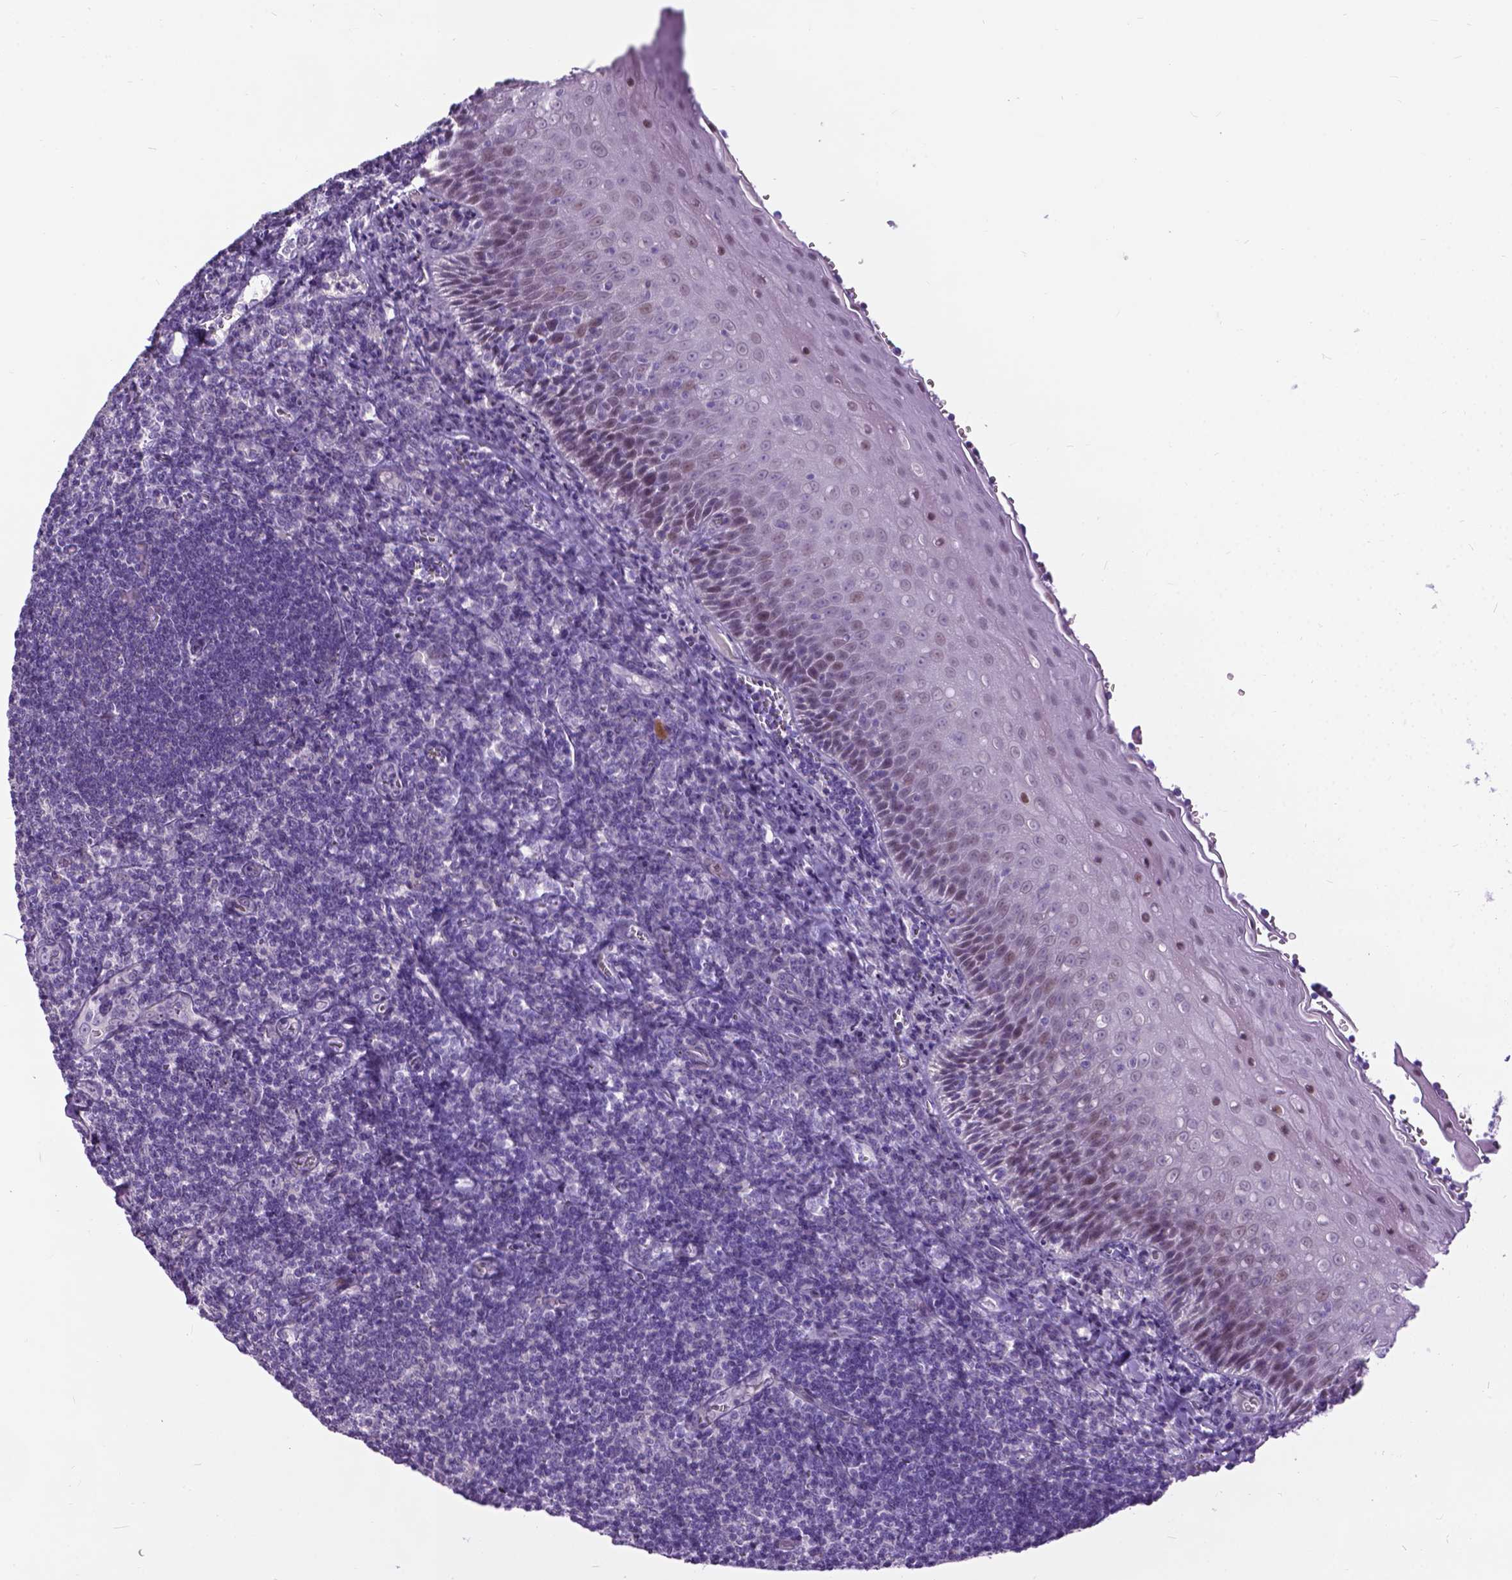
{"staining": {"intensity": "negative", "quantity": "none", "location": "none"}, "tissue": "tonsil", "cell_type": "Germinal center cells", "image_type": "normal", "snomed": [{"axis": "morphology", "description": "Normal tissue, NOS"}, {"axis": "morphology", "description": "Inflammation, NOS"}, {"axis": "topography", "description": "Tonsil"}], "caption": "DAB (3,3'-diaminobenzidine) immunohistochemical staining of benign tonsil demonstrates no significant expression in germinal center cells.", "gene": "PROB1", "patient": {"sex": "female", "age": 31}}